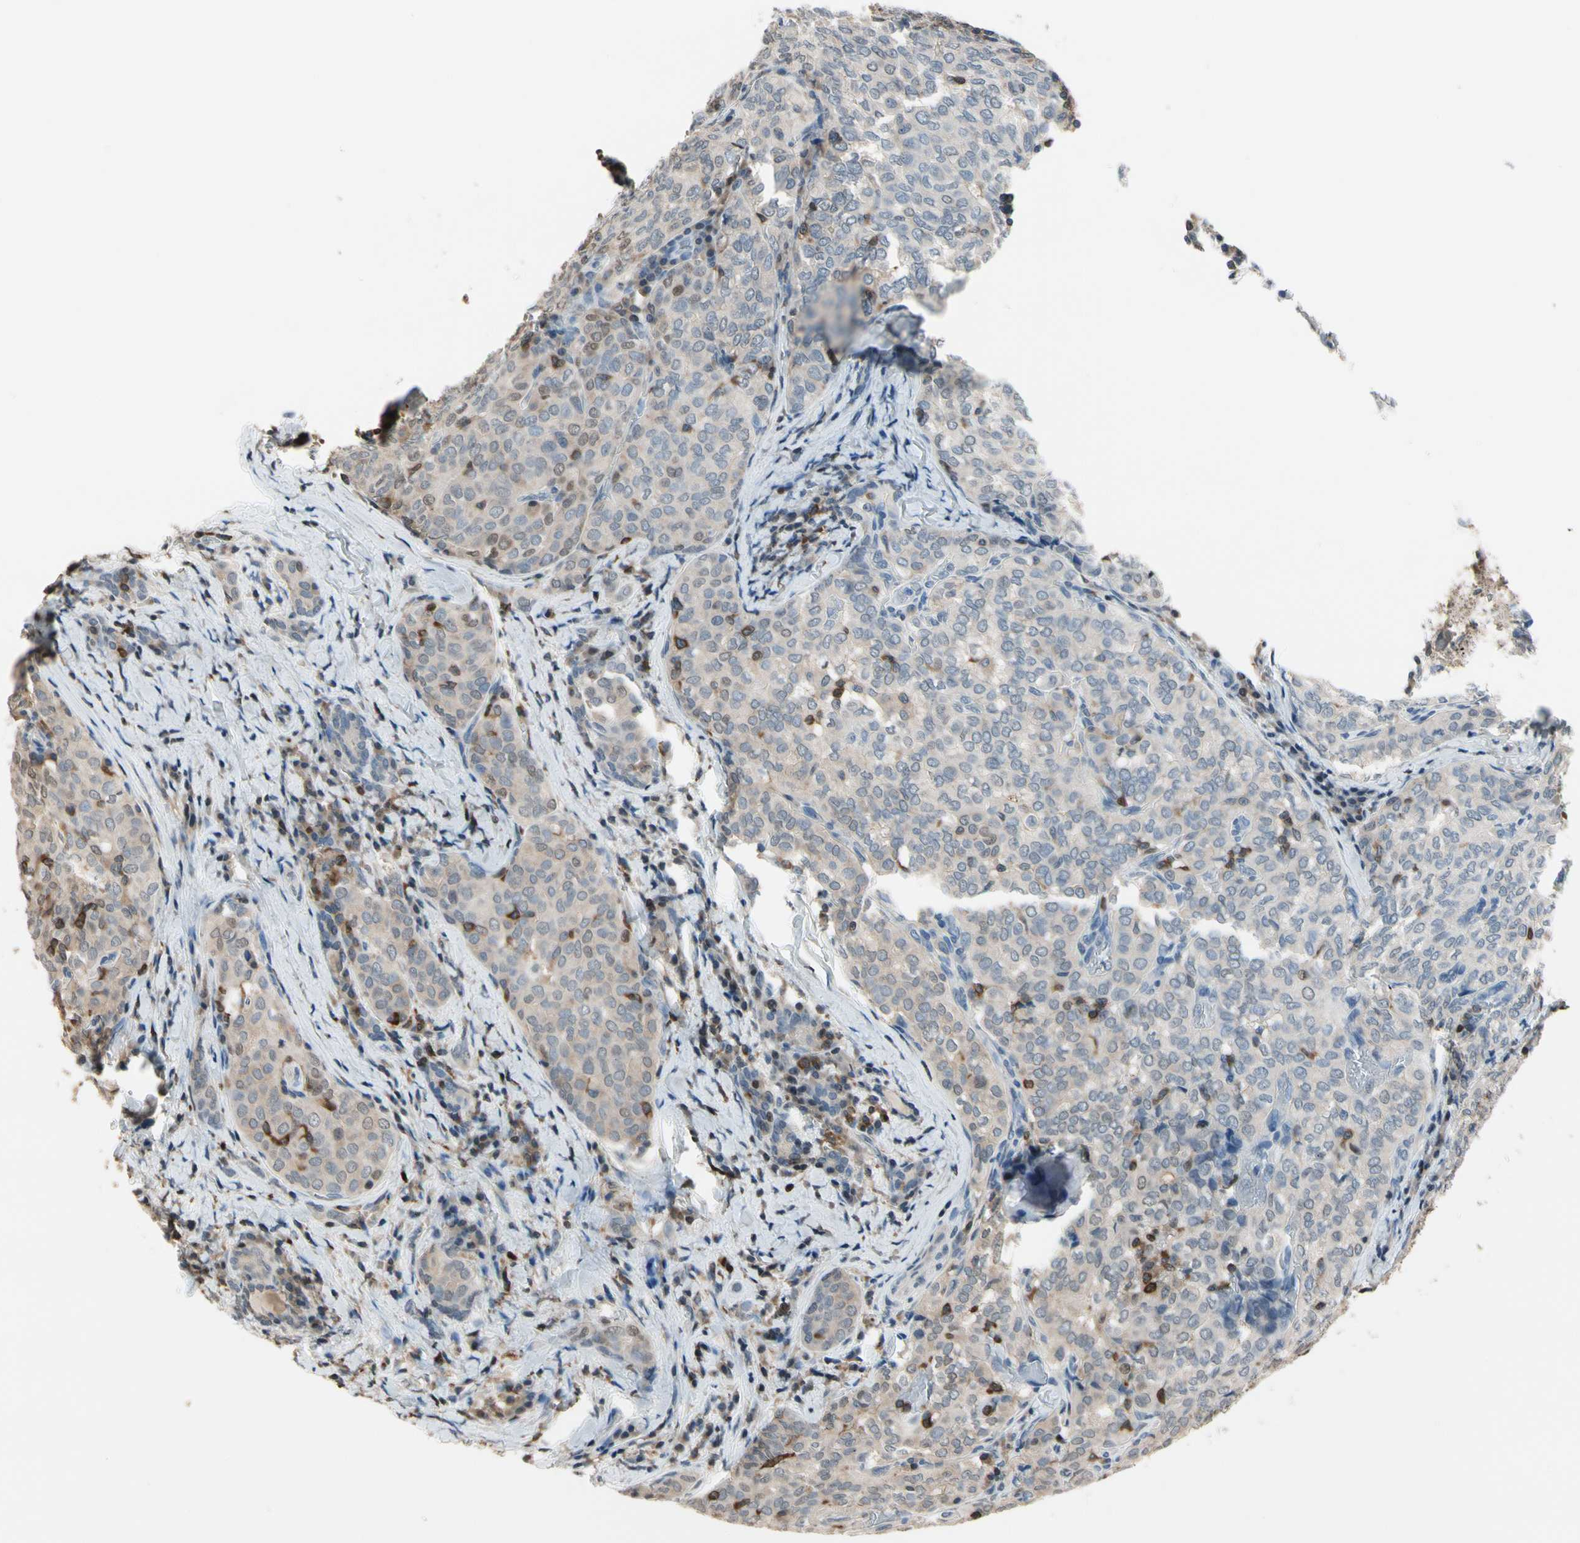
{"staining": {"intensity": "weak", "quantity": "25%-75%", "location": "cytoplasmic/membranous"}, "tissue": "thyroid cancer", "cell_type": "Tumor cells", "image_type": "cancer", "snomed": [{"axis": "morphology", "description": "Normal tissue, NOS"}, {"axis": "morphology", "description": "Papillary adenocarcinoma, NOS"}, {"axis": "topography", "description": "Thyroid gland"}], "caption": "Protein staining of thyroid cancer (papillary adenocarcinoma) tissue shows weak cytoplasmic/membranous positivity in approximately 25%-75% of tumor cells. (IHC, brightfield microscopy, high magnification).", "gene": "NFATC2", "patient": {"sex": "female", "age": 30}}